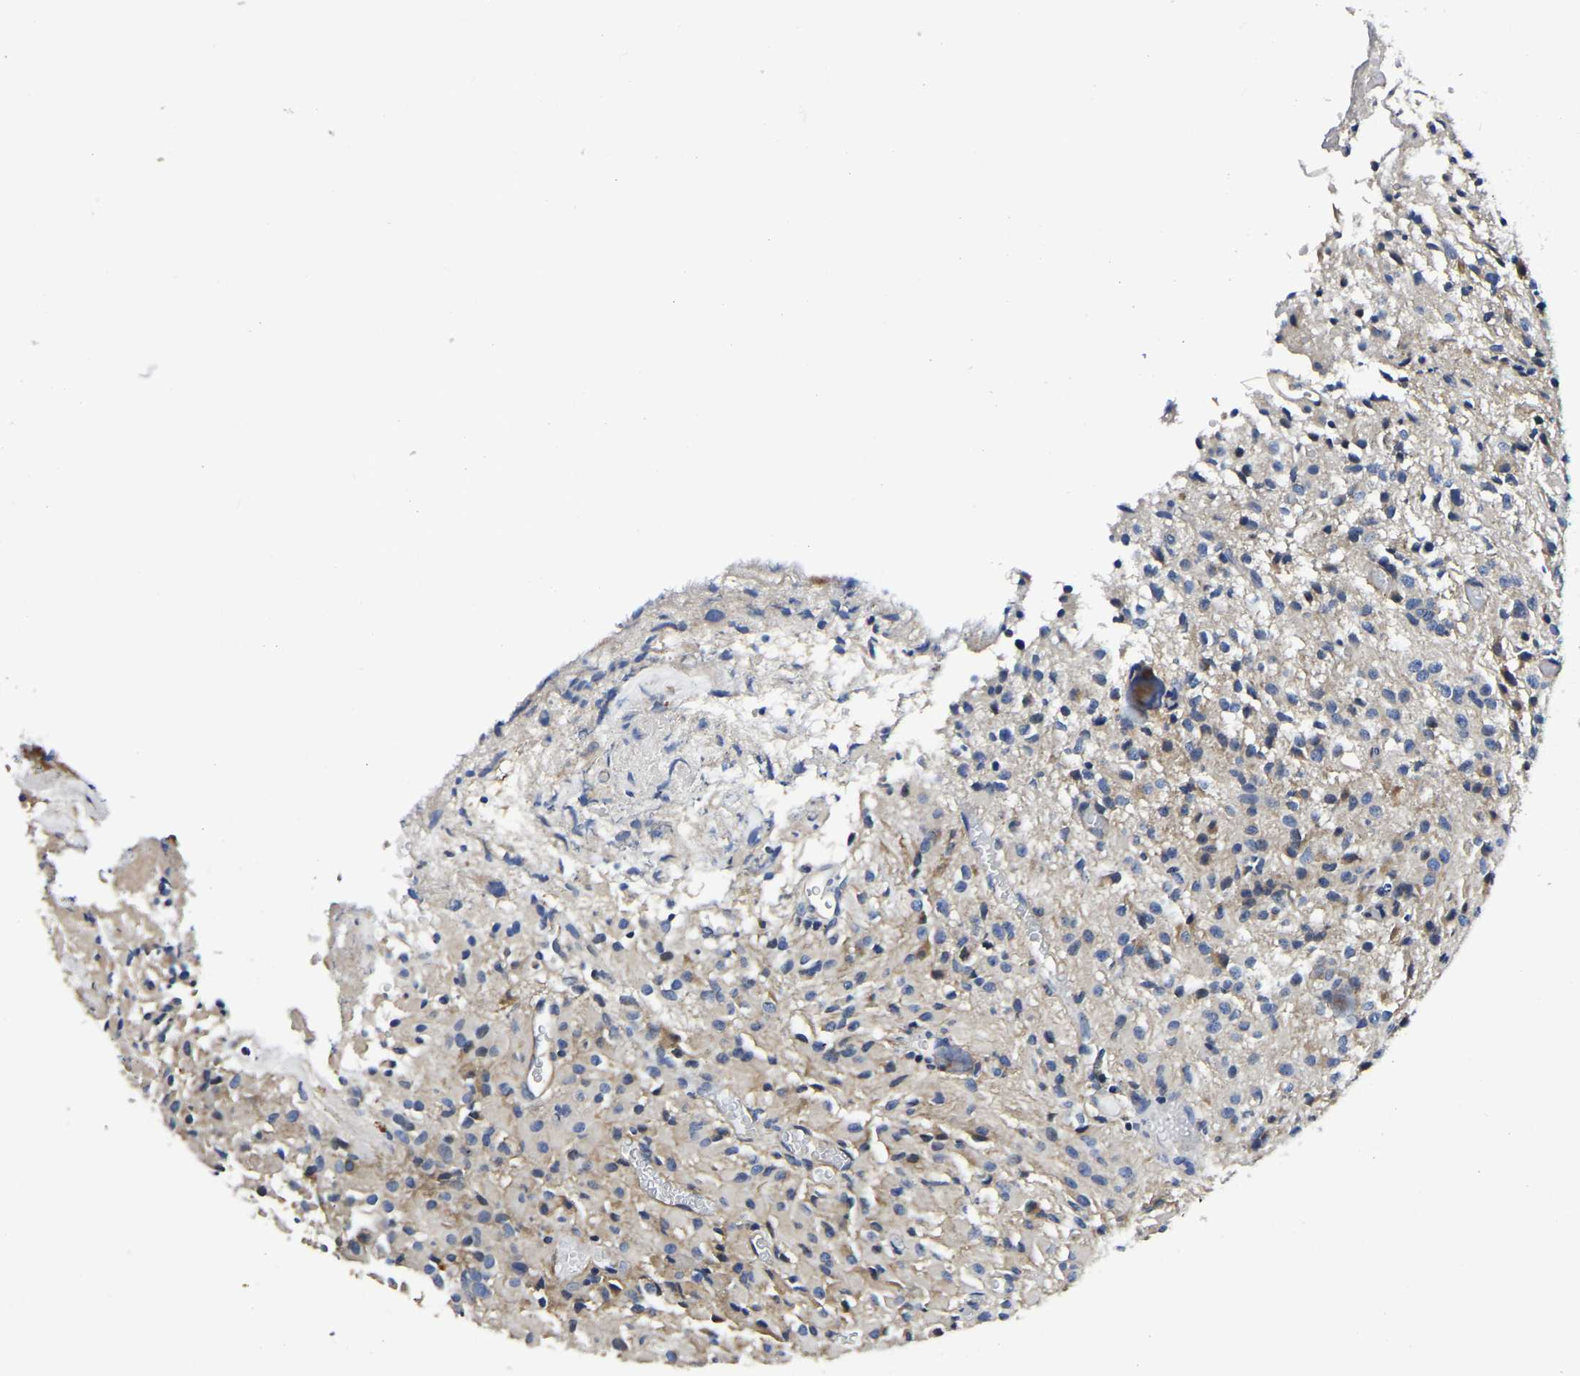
{"staining": {"intensity": "moderate", "quantity": "<25%", "location": "cytoplasmic/membranous"}, "tissue": "glioma", "cell_type": "Tumor cells", "image_type": "cancer", "snomed": [{"axis": "morphology", "description": "Glioma, malignant, High grade"}, {"axis": "topography", "description": "Brain"}], "caption": "This is an image of immunohistochemistry (IHC) staining of glioma, which shows moderate positivity in the cytoplasmic/membranous of tumor cells.", "gene": "KCTD17", "patient": {"sex": "female", "age": 59}}